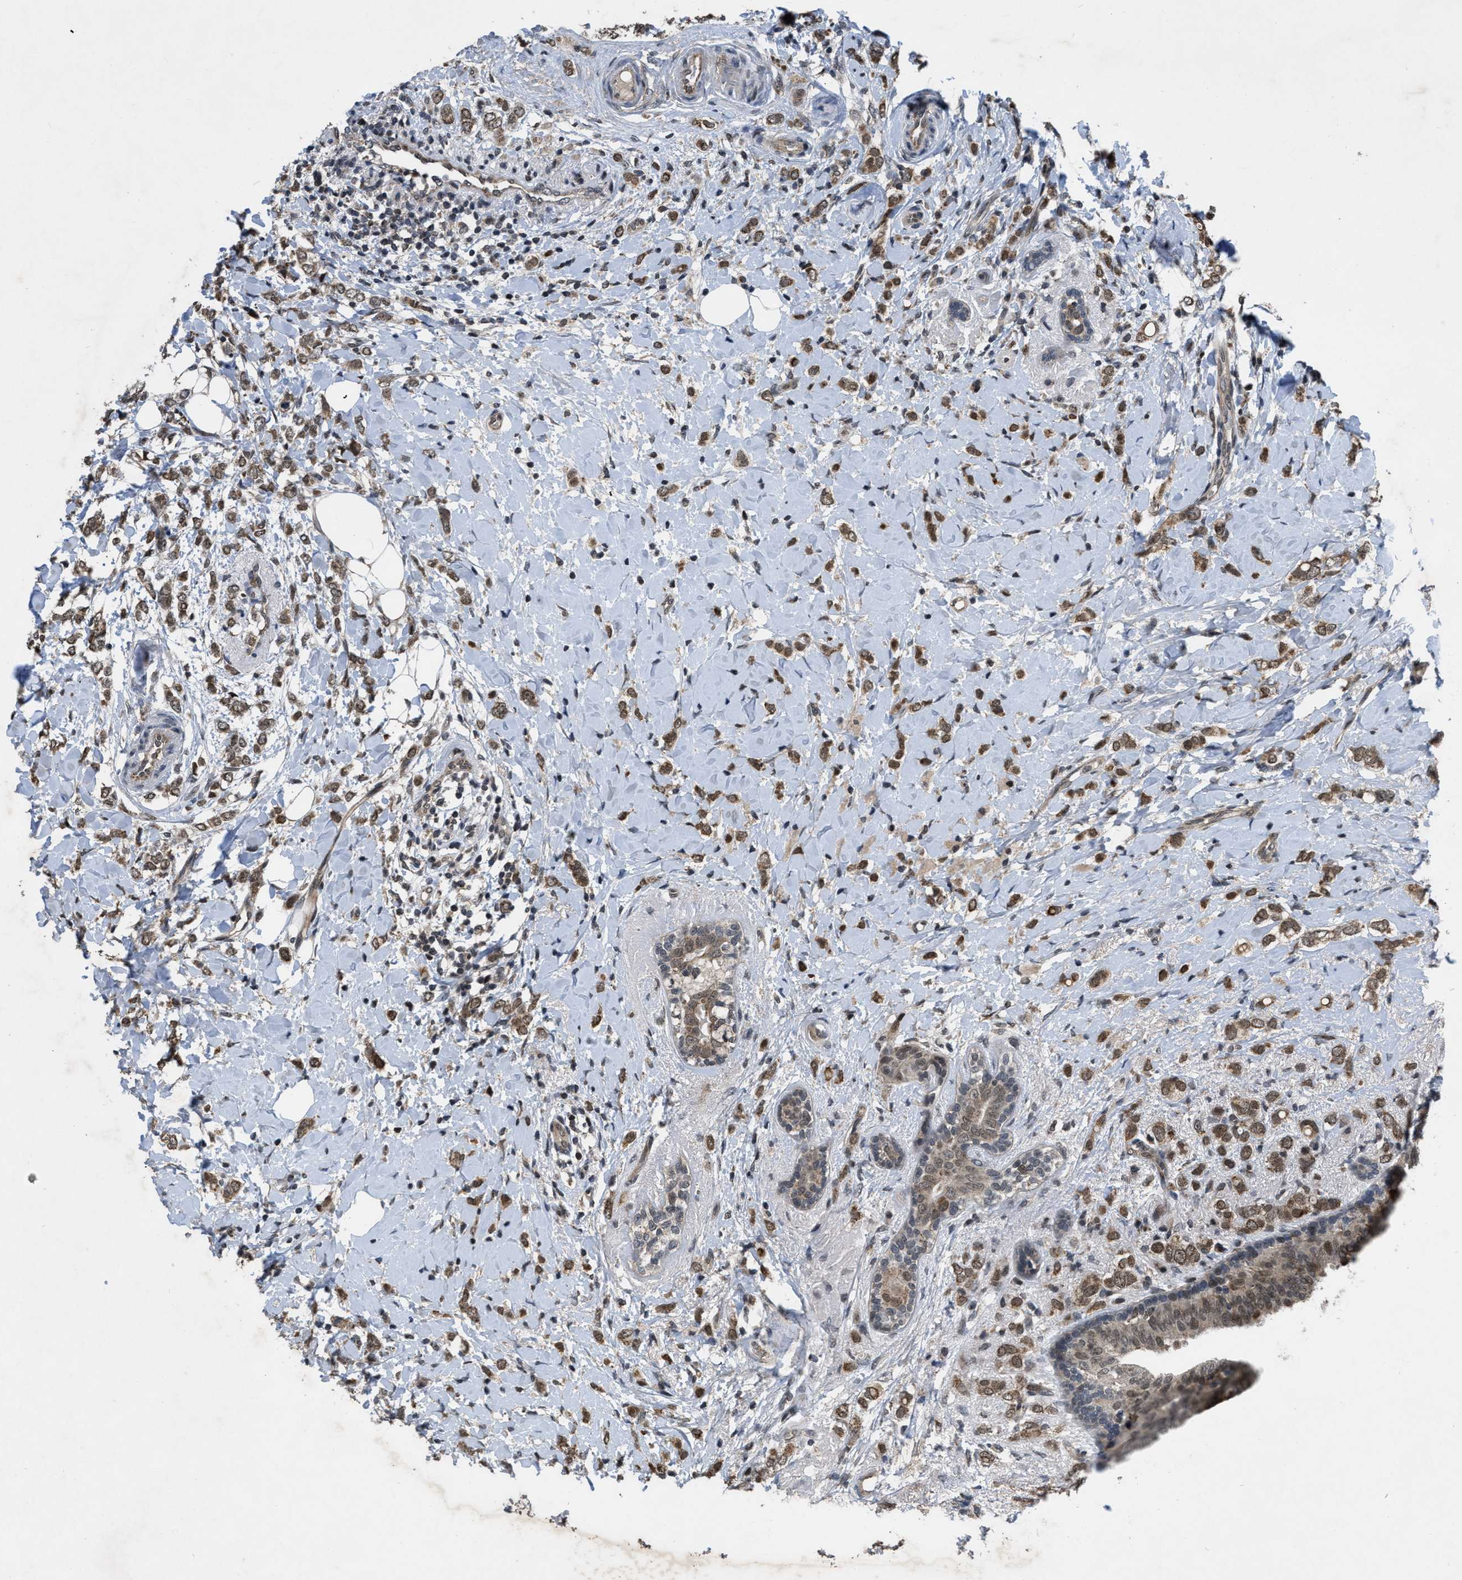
{"staining": {"intensity": "moderate", "quantity": ">75%", "location": "nuclear"}, "tissue": "breast cancer", "cell_type": "Tumor cells", "image_type": "cancer", "snomed": [{"axis": "morphology", "description": "Normal tissue, NOS"}, {"axis": "morphology", "description": "Lobular carcinoma"}, {"axis": "topography", "description": "Breast"}], "caption": "IHC photomicrograph of neoplastic tissue: lobular carcinoma (breast) stained using IHC shows medium levels of moderate protein expression localized specifically in the nuclear of tumor cells, appearing as a nuclear brown color.", "gene": "ZNHIT1", "patient": {"sex": "female", "age": 47}}